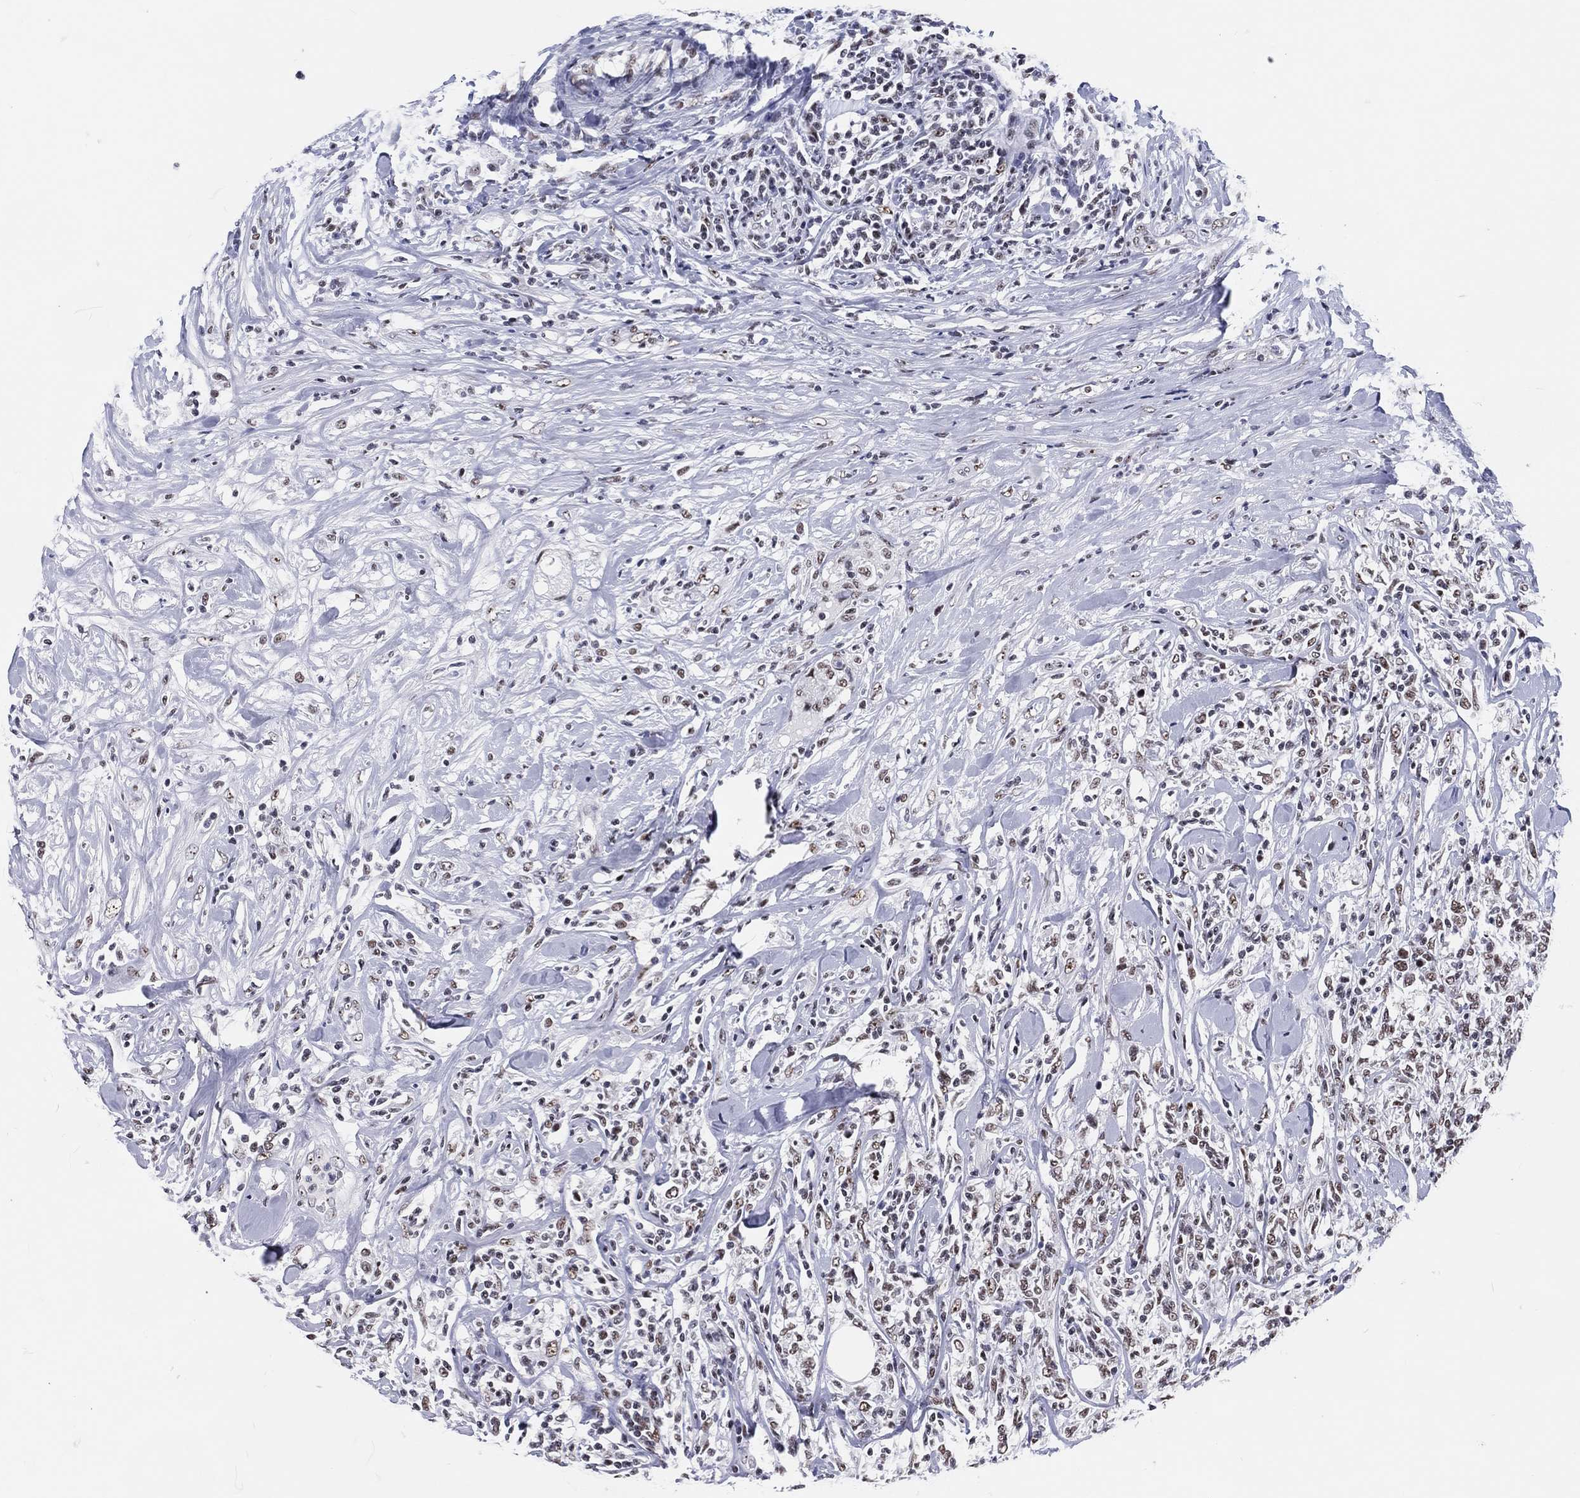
{"staining": {"intensity": "moderate", "quantity": "25%-75%", "location": "nuclear"}, "tissue": "lymphoma", "cell_type": "Tumor cells", "image_type": "cancer", "snomed": [{"axis": "morphology", "description": "Malignant lymphoma, non-Hodgkin's type, High grade"}, {"axis": "topography", "description": "Lymph node"}], "caption": "An immunohistochemistry (IHC) image of neoplastic tissue is shown. Protein staining in brown highlights moderate nuclear positivity in malignant lymphoma, non-Hodgkin's type (high-grade) within tumor cells.", "gene": "MAPK8IP1", "patient": {"sex": "female", "age": 84}}